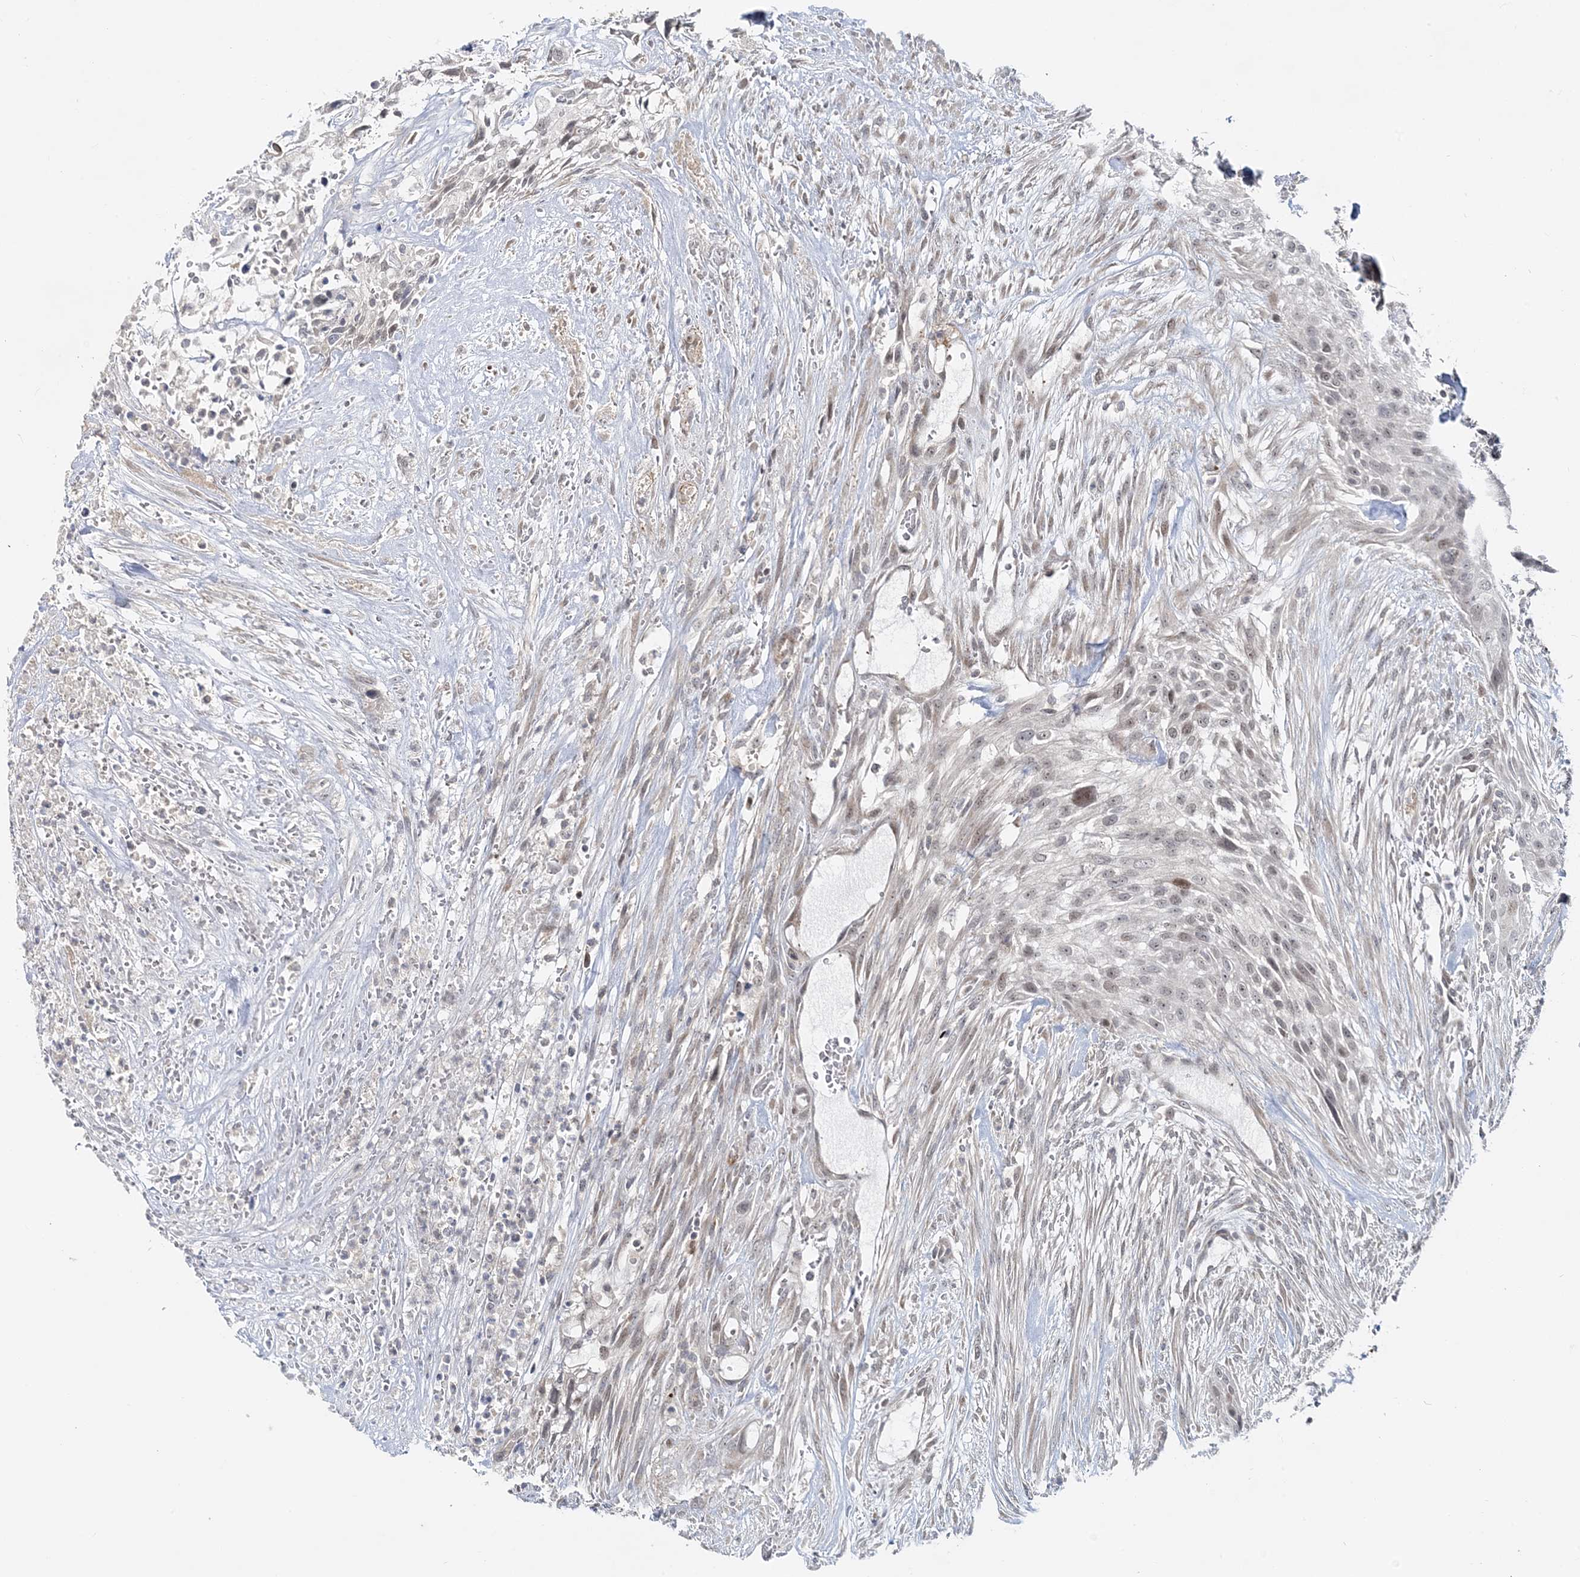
{"staining": {"intensity": "weak", "quantity": "<25%", "location": "nuclear"}, "tissue": "urothelial cancer", "cell_type": "Tumor cells", "image_type": "cancer", "snomed": [{"axis": "morphology", "description": "Urothelial carcinoma, High grade"}, {"axis": "topography", "description": "Urinary bladder"}], "caption": "Tumor cells are negative for protein expression in human urothelial cancer.", "gene": "LEXM", "patient": {"sex": "male", "age": 35}}